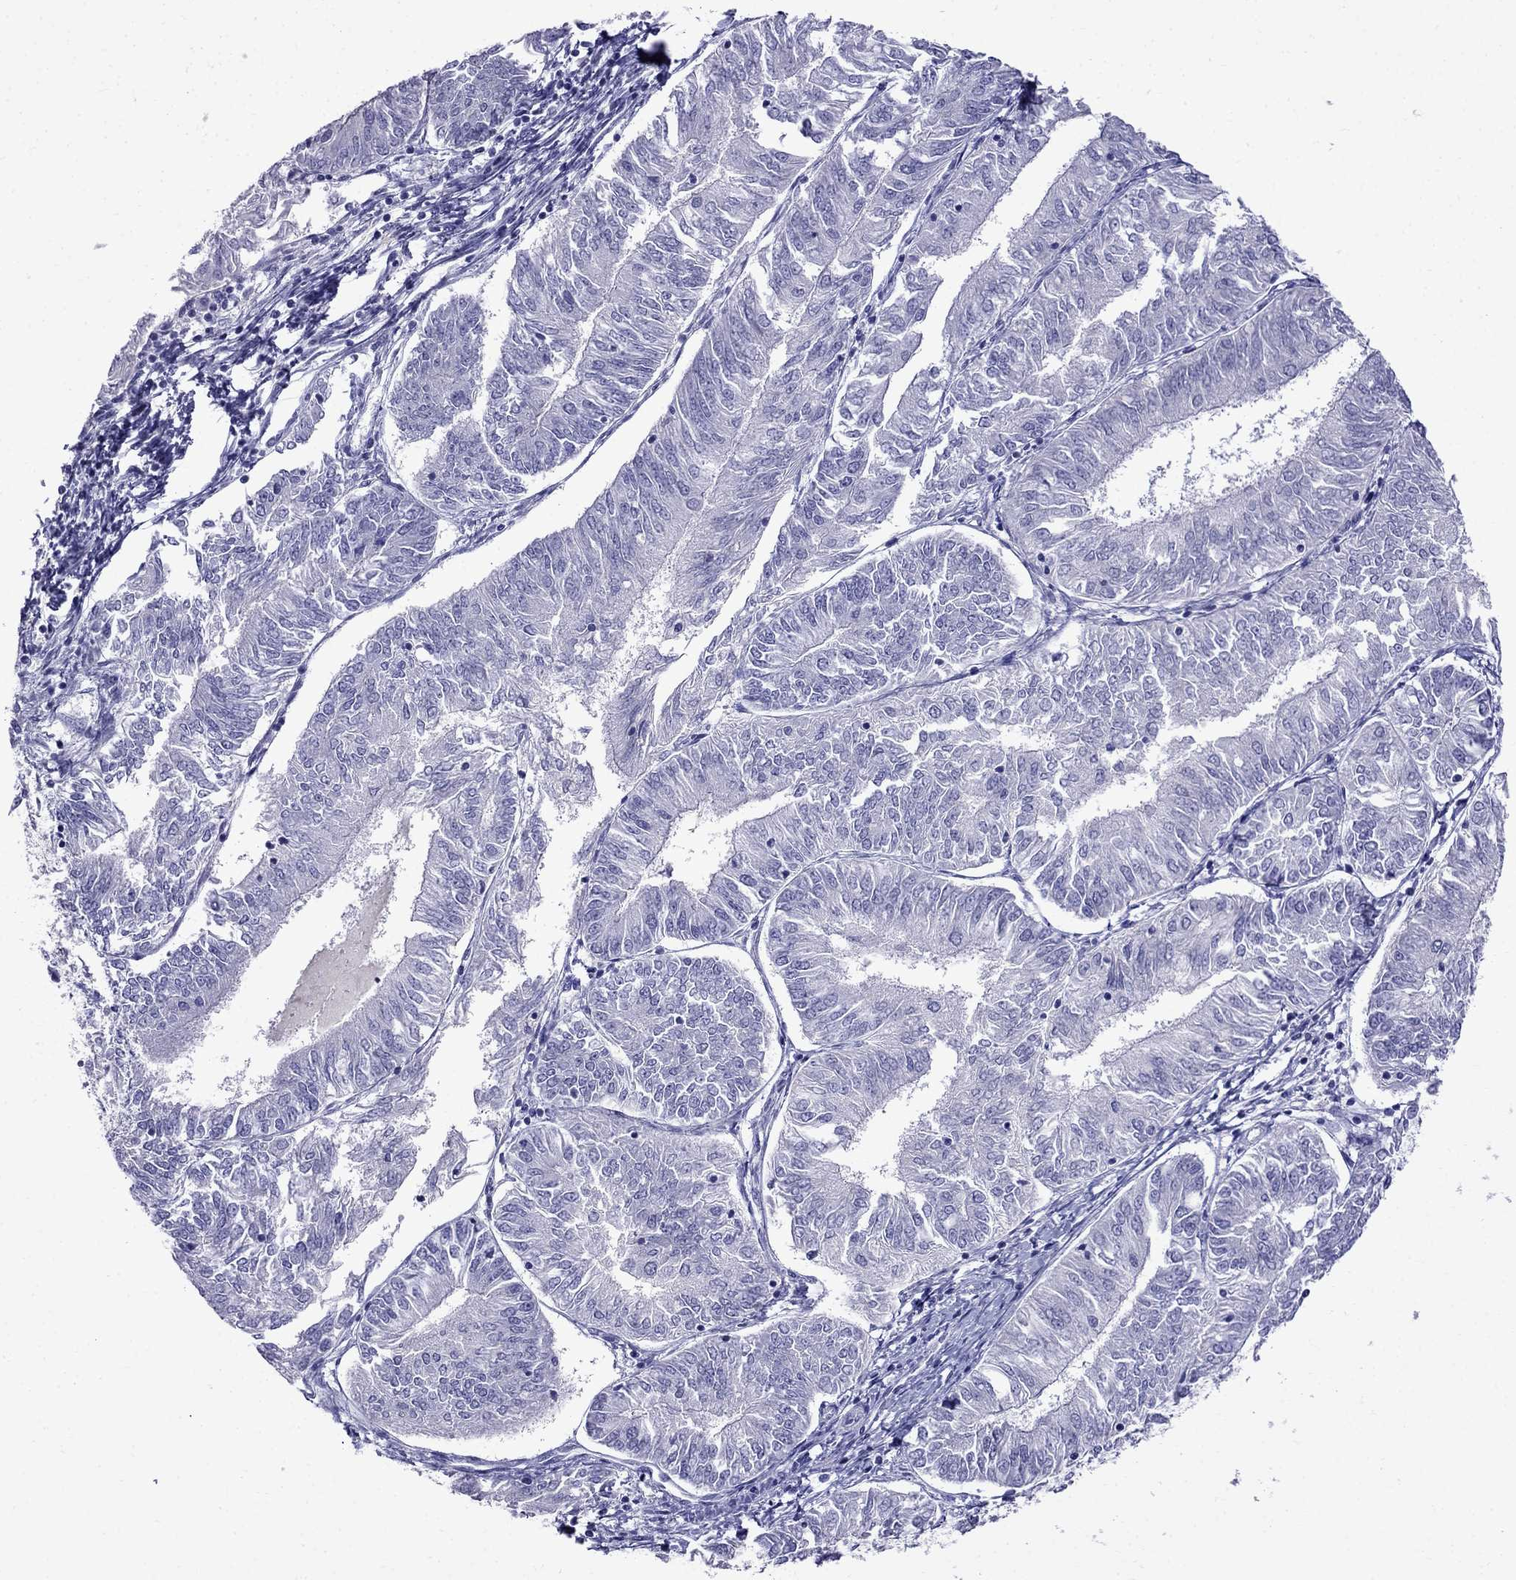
{"staining": {"intensity": "negative", "quantity": "none", "location": "none"}, "tissue": "endometrial cancer", "cell_type": "Tumor cells", "image_type": "cancer", "snomed": [{"axis": "morphology", "description": "Adenocarcinoma, NOS"}, {"axis": "topography", "description": "Endometrium"}], "caption": "Immunohistochemistry (IHC) photomicrograph of adenocarcinoma (endometrial) stained for a protein (brown), which reveals no expression in tumor cells.", "gene": "PATE1", "patient": {"sex": "female", "age": 58}}